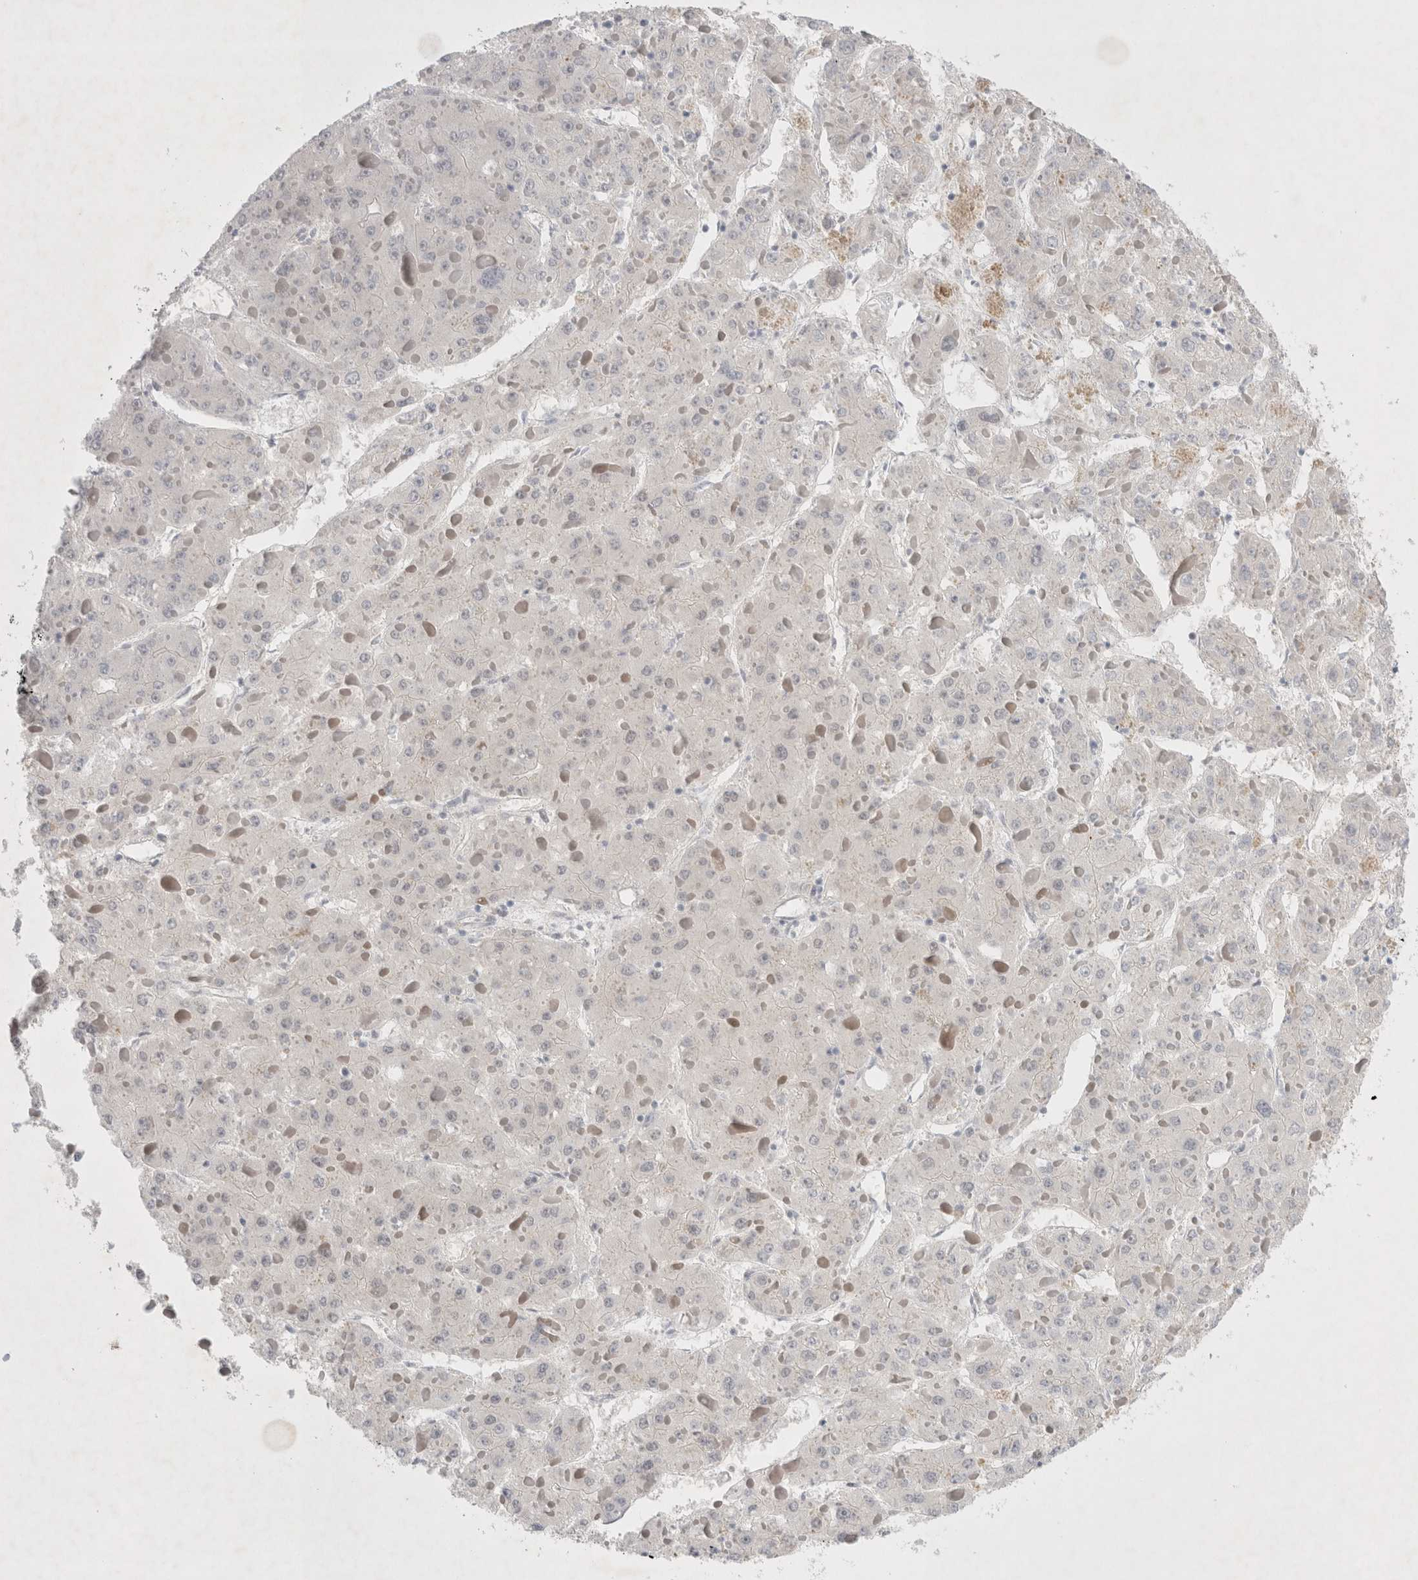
{"staining": {"intensity": "negative", "quantity": "none", "location": "none"}, "tissue": "liver cancer", "cell_type": "Tumor cells", "image_type": "cancer", "snomed": [{"axis": "morphology", "description": "Carcinoma, Hepatocellular, NOS"}, {"axis": "topography", "description": "Liver"}], "caption": "High power microscopy photomicrograph of an immunohistochemistry (IHC) photomicrograph of liver cancer, revealing no significant staining in tumor cells.", "gene": "WIPF2", "patient": {"sex": "female", "age": 73}}